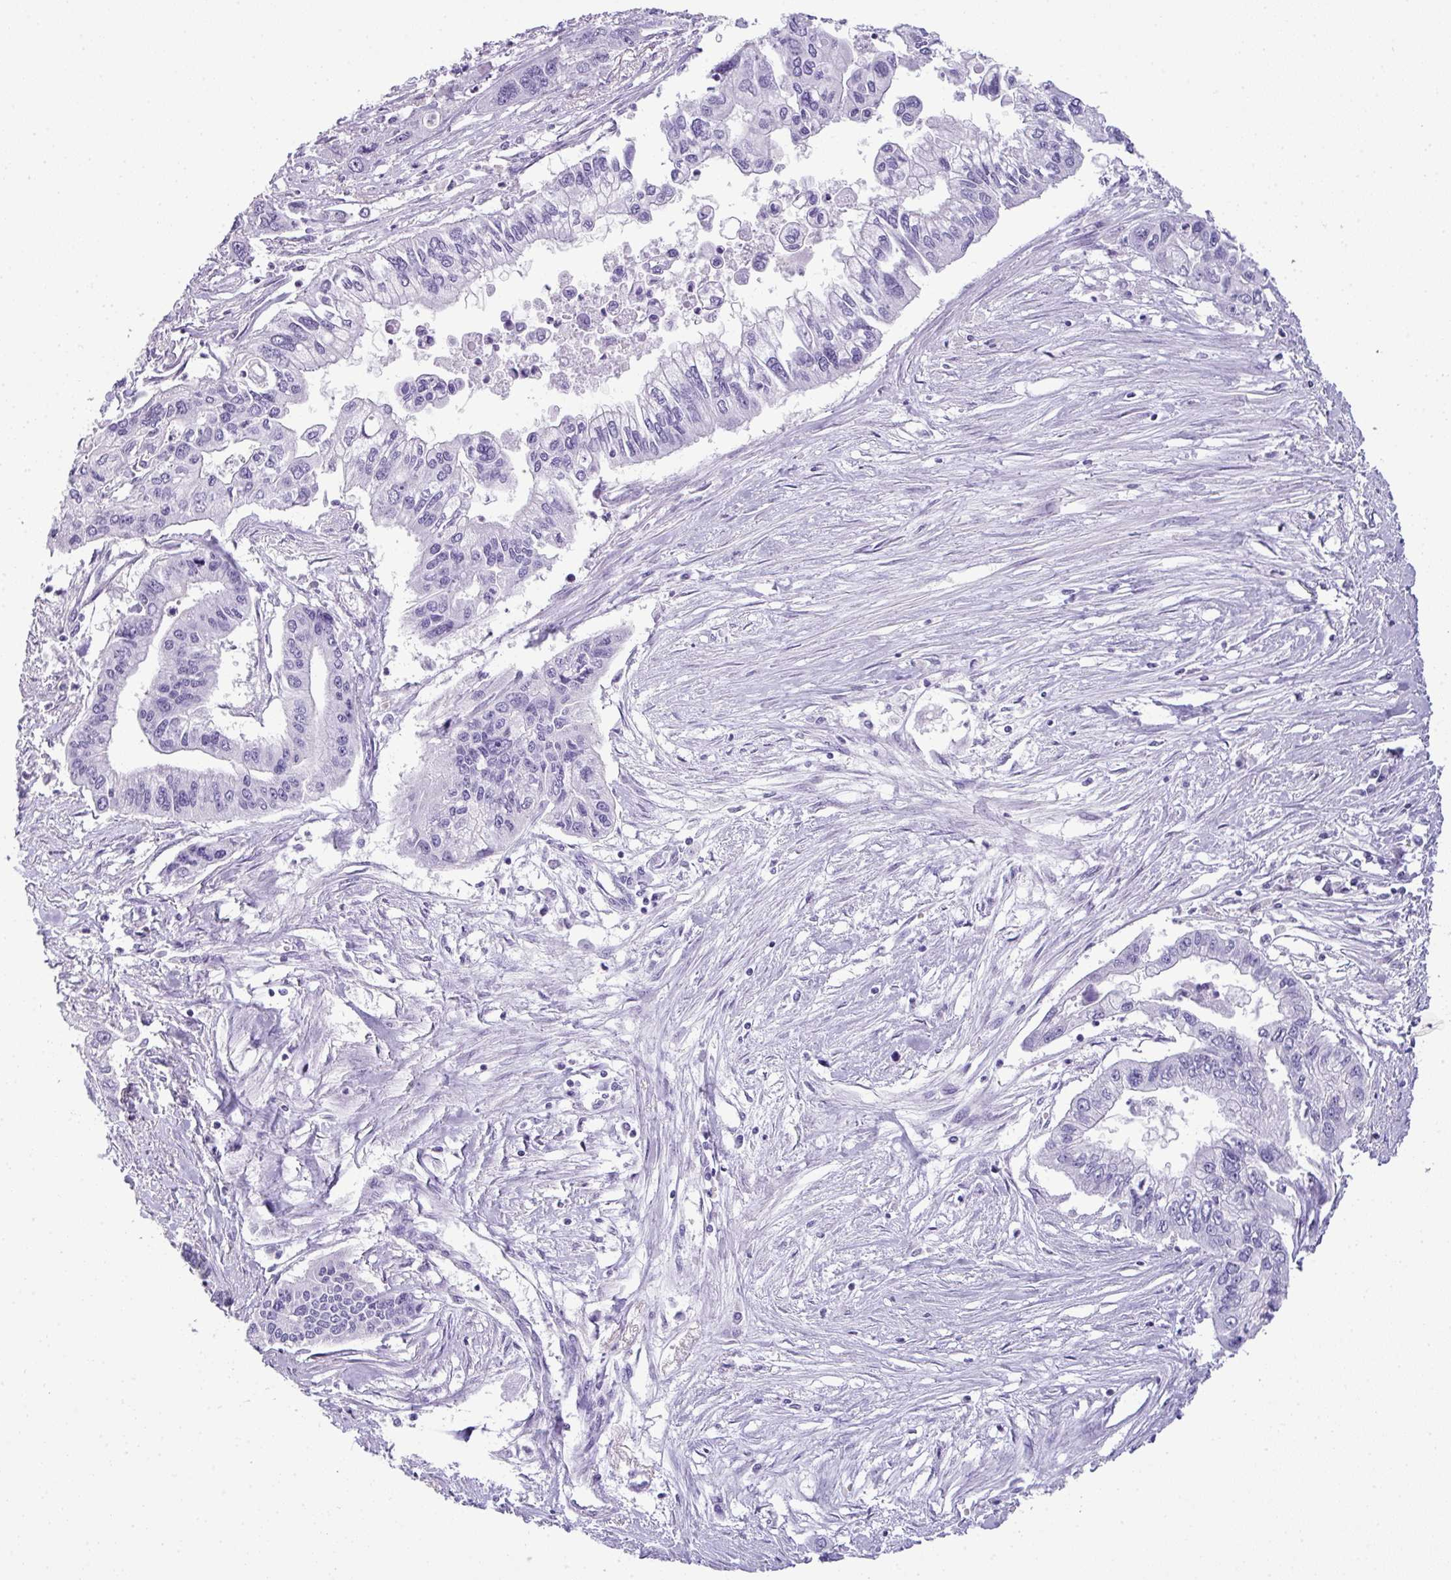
{"staining": {"intensity": "negative", "quantity": "none", "location": "none"}, "tissue": "pancreatic cancer", "cell_type": "Tumor cells", "image_type": "cancer", "snomed": [{"axis": "morphology", "description": "Adenocarcinoma, NOS"}, {"axis": "topography", "description": "Pancreas"}], "caption": "This is an immunohistochemistry photomicrograph of human pancreatic adenocarcinoma. There is no positivity in tumor cells.", "gene": "TNP1", "patient": {"sex": "male", "age": 62}}